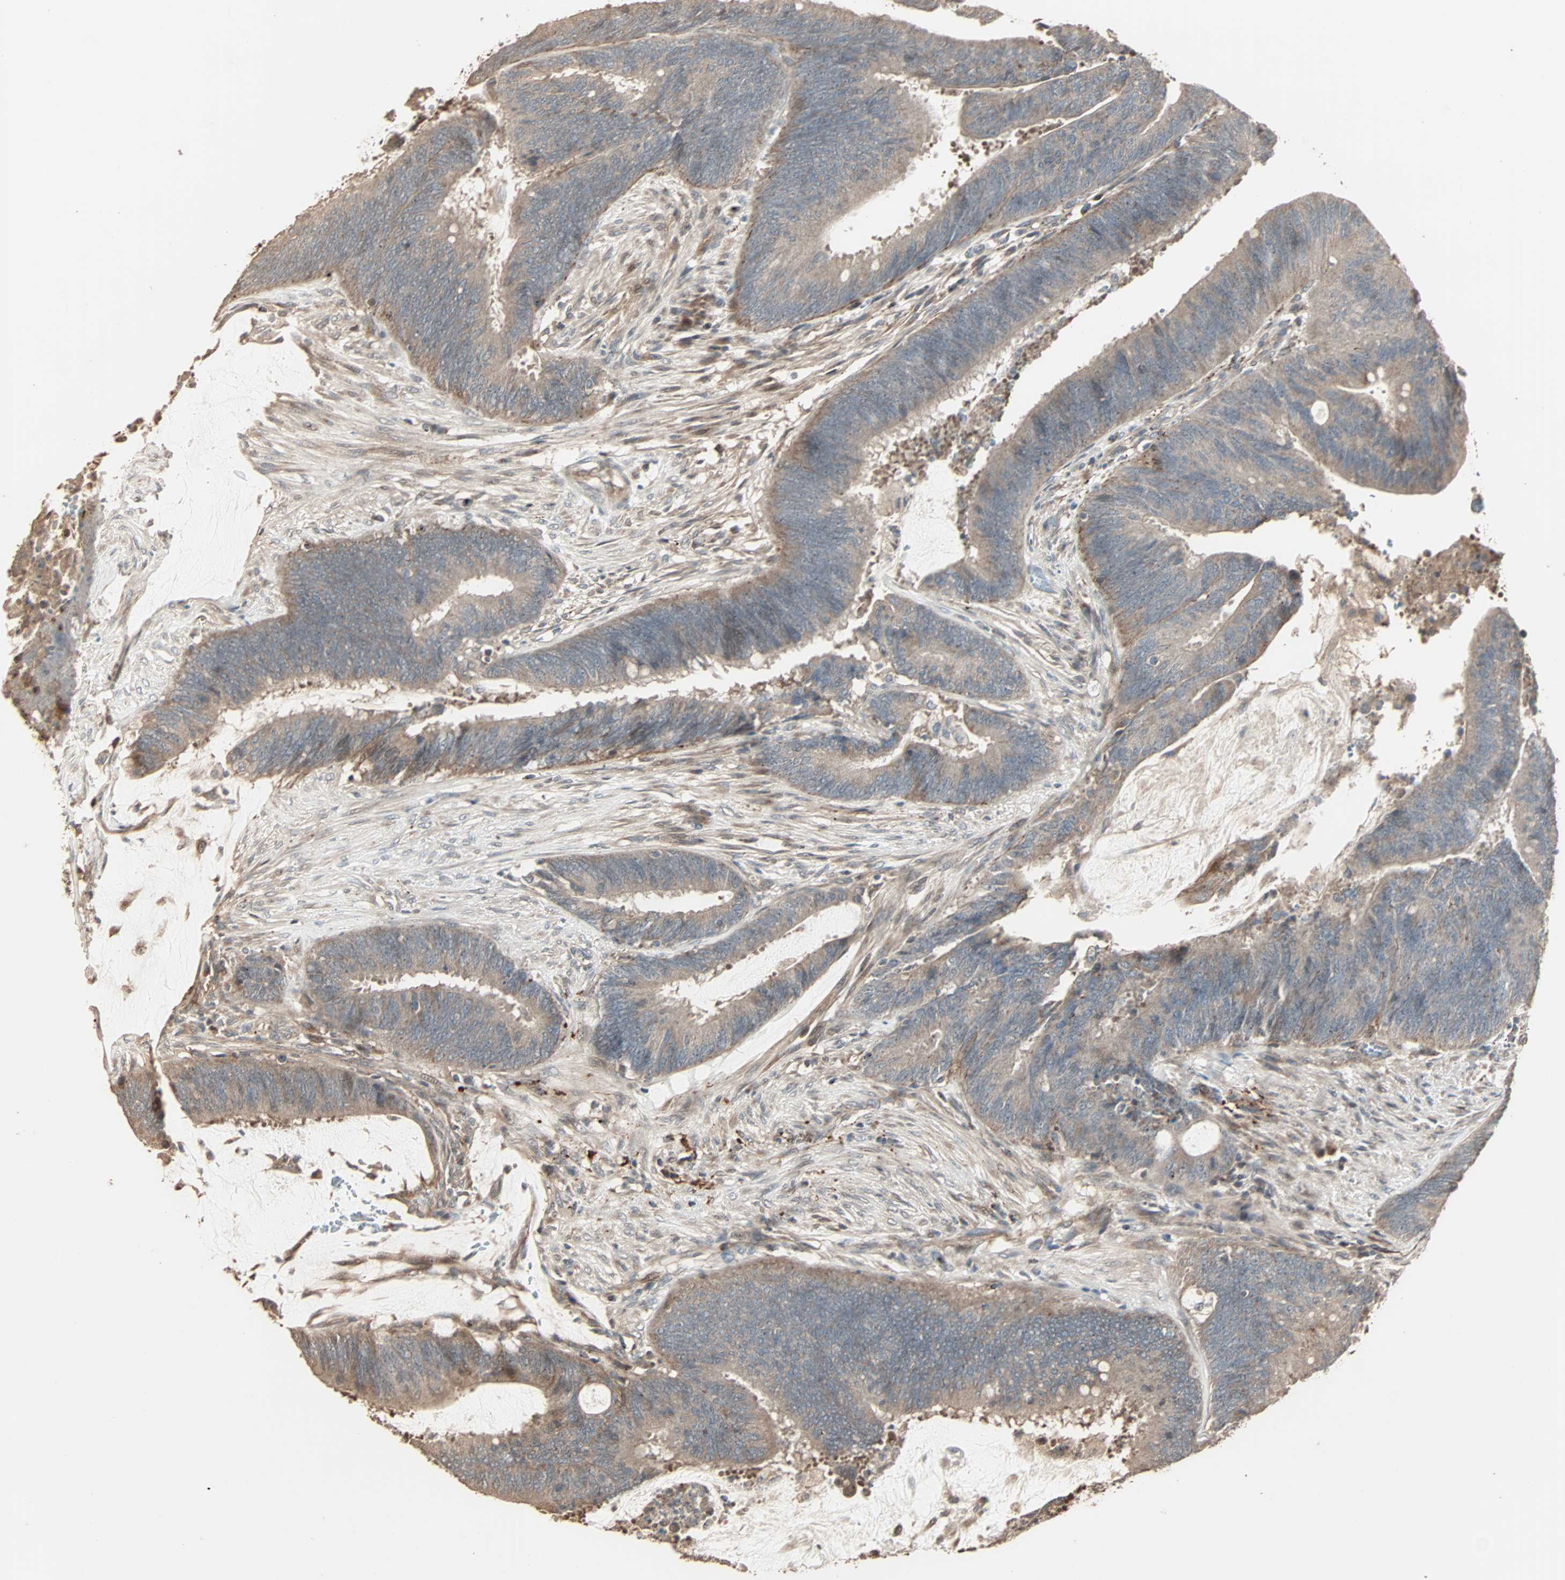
{"staining": {"intensity": "weak", "quantity": ">75%", "location": "cytoplasmic/membranous"}, "tissue": "colorectal cancer", "cell_type": "Tumor cells", "image_type": "cancer", "snomed": [{"axis": "morphology", "description": "Adenocarcinoma, NOS"}, {"axis": "topography", "description": "Rectum"}], "caption": "The photomicrograph shows immunohistochemical staining of colorectal adenocarcinoma. There is weak cytoplasmic/membranous staining is seen in approximately >75% of tumor cells. (DAB = brown stain, brightfield microscopy at high magnification).", "gene": "CALCRL", "patient": {"sex": "female", "age": 66}}